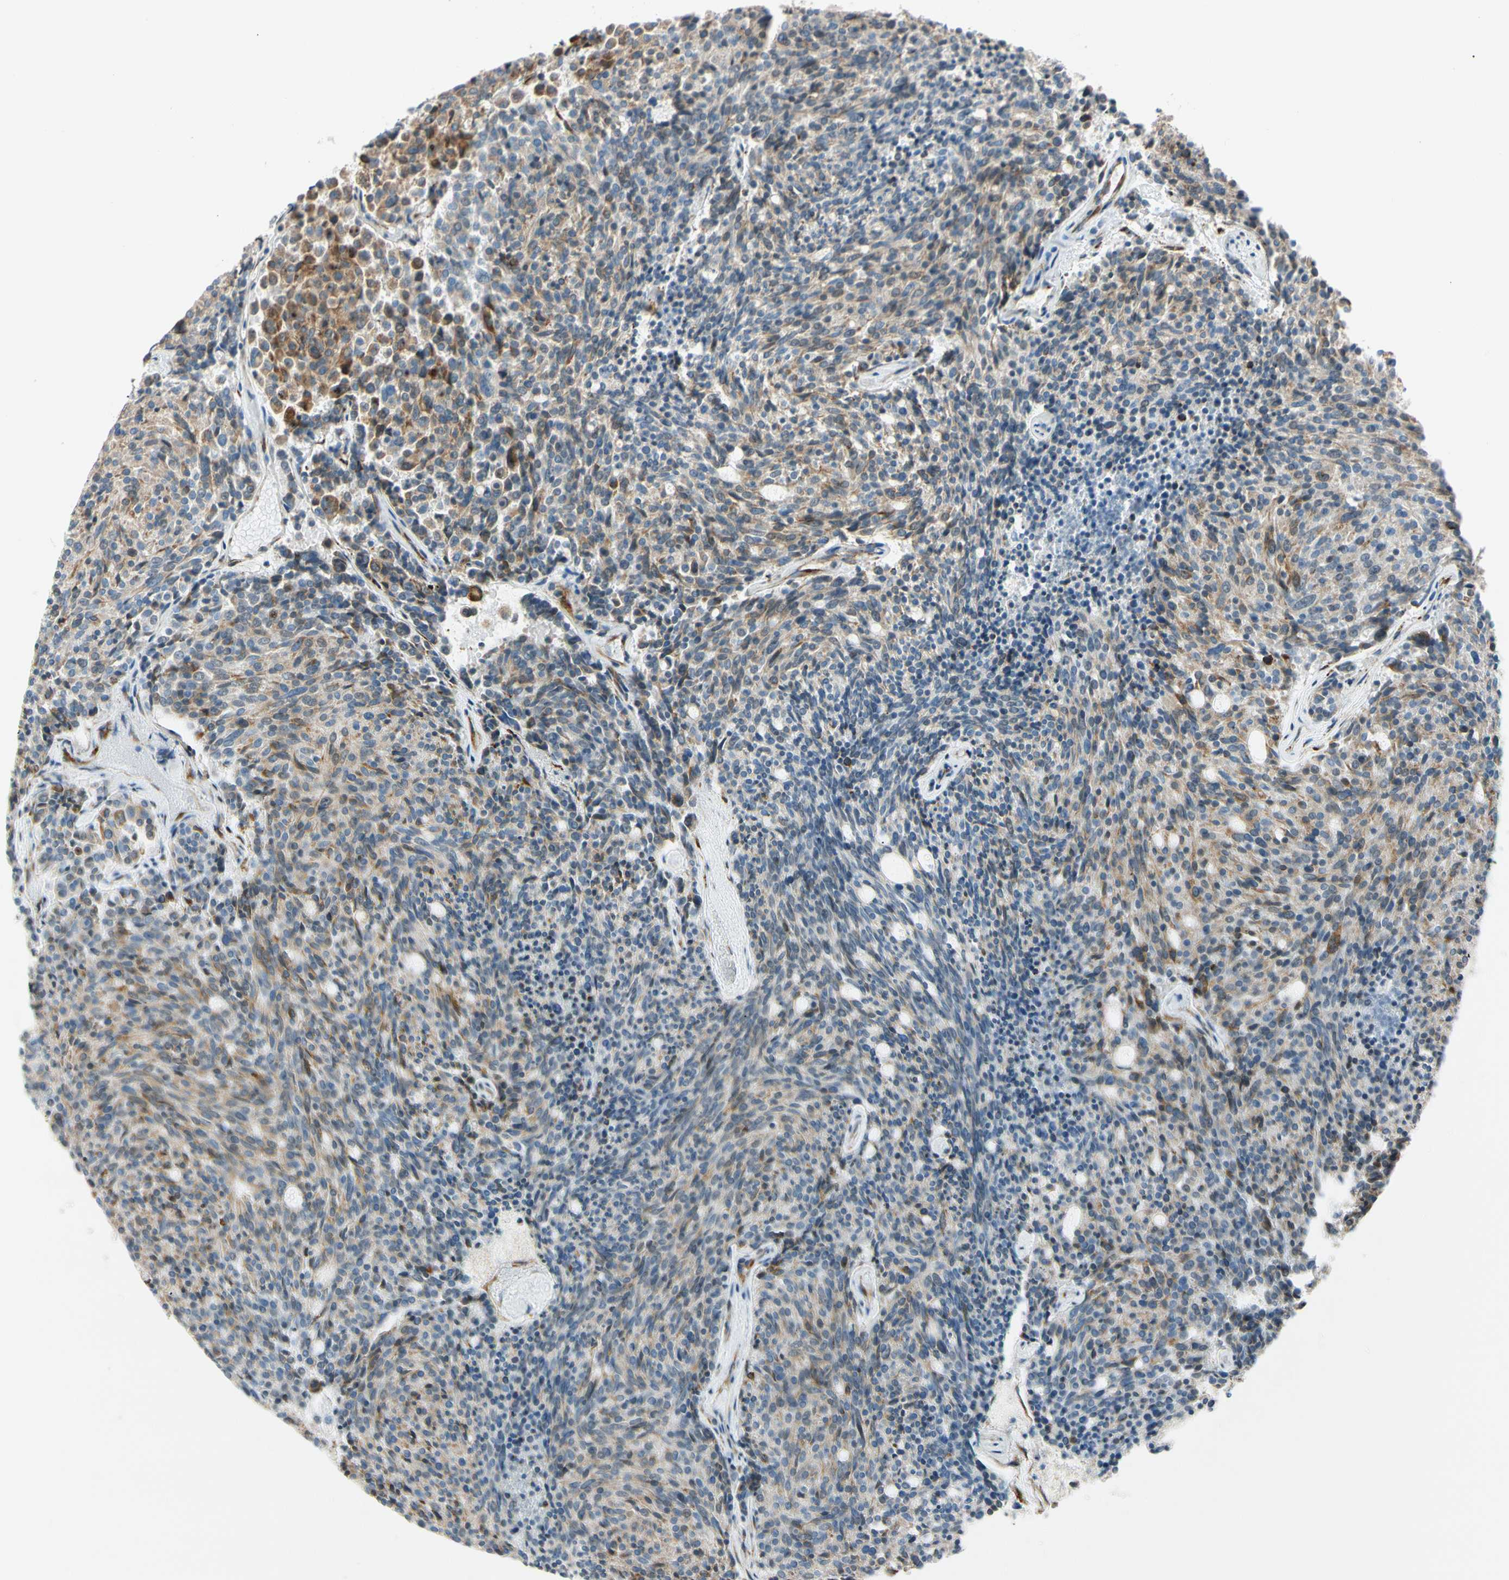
{"staining": {"intensity": "weak", "quantity": ">75%", "location": "cytoplasmic/membranous"}, "tissue": "carcinoid", "cell_type": "Tumor cells", "image_type": "cancer", "snomed": [{"axis": "morphology", "description": "Carcinoid, malignant, NOS"}, {"axis": "topography", "description": "Pancreas"}], "caption": "This image demonstrates carcinoid (malignant) stained with immunohistochemistry (IHC) to label a protein in brown. The cytoplasmic/membranous of tumor cells show weak positivity for the protein. Nuclei are counter-stained blue.", "gene": "FKBP7", "patient": {"sex": "female", "age": 54}}